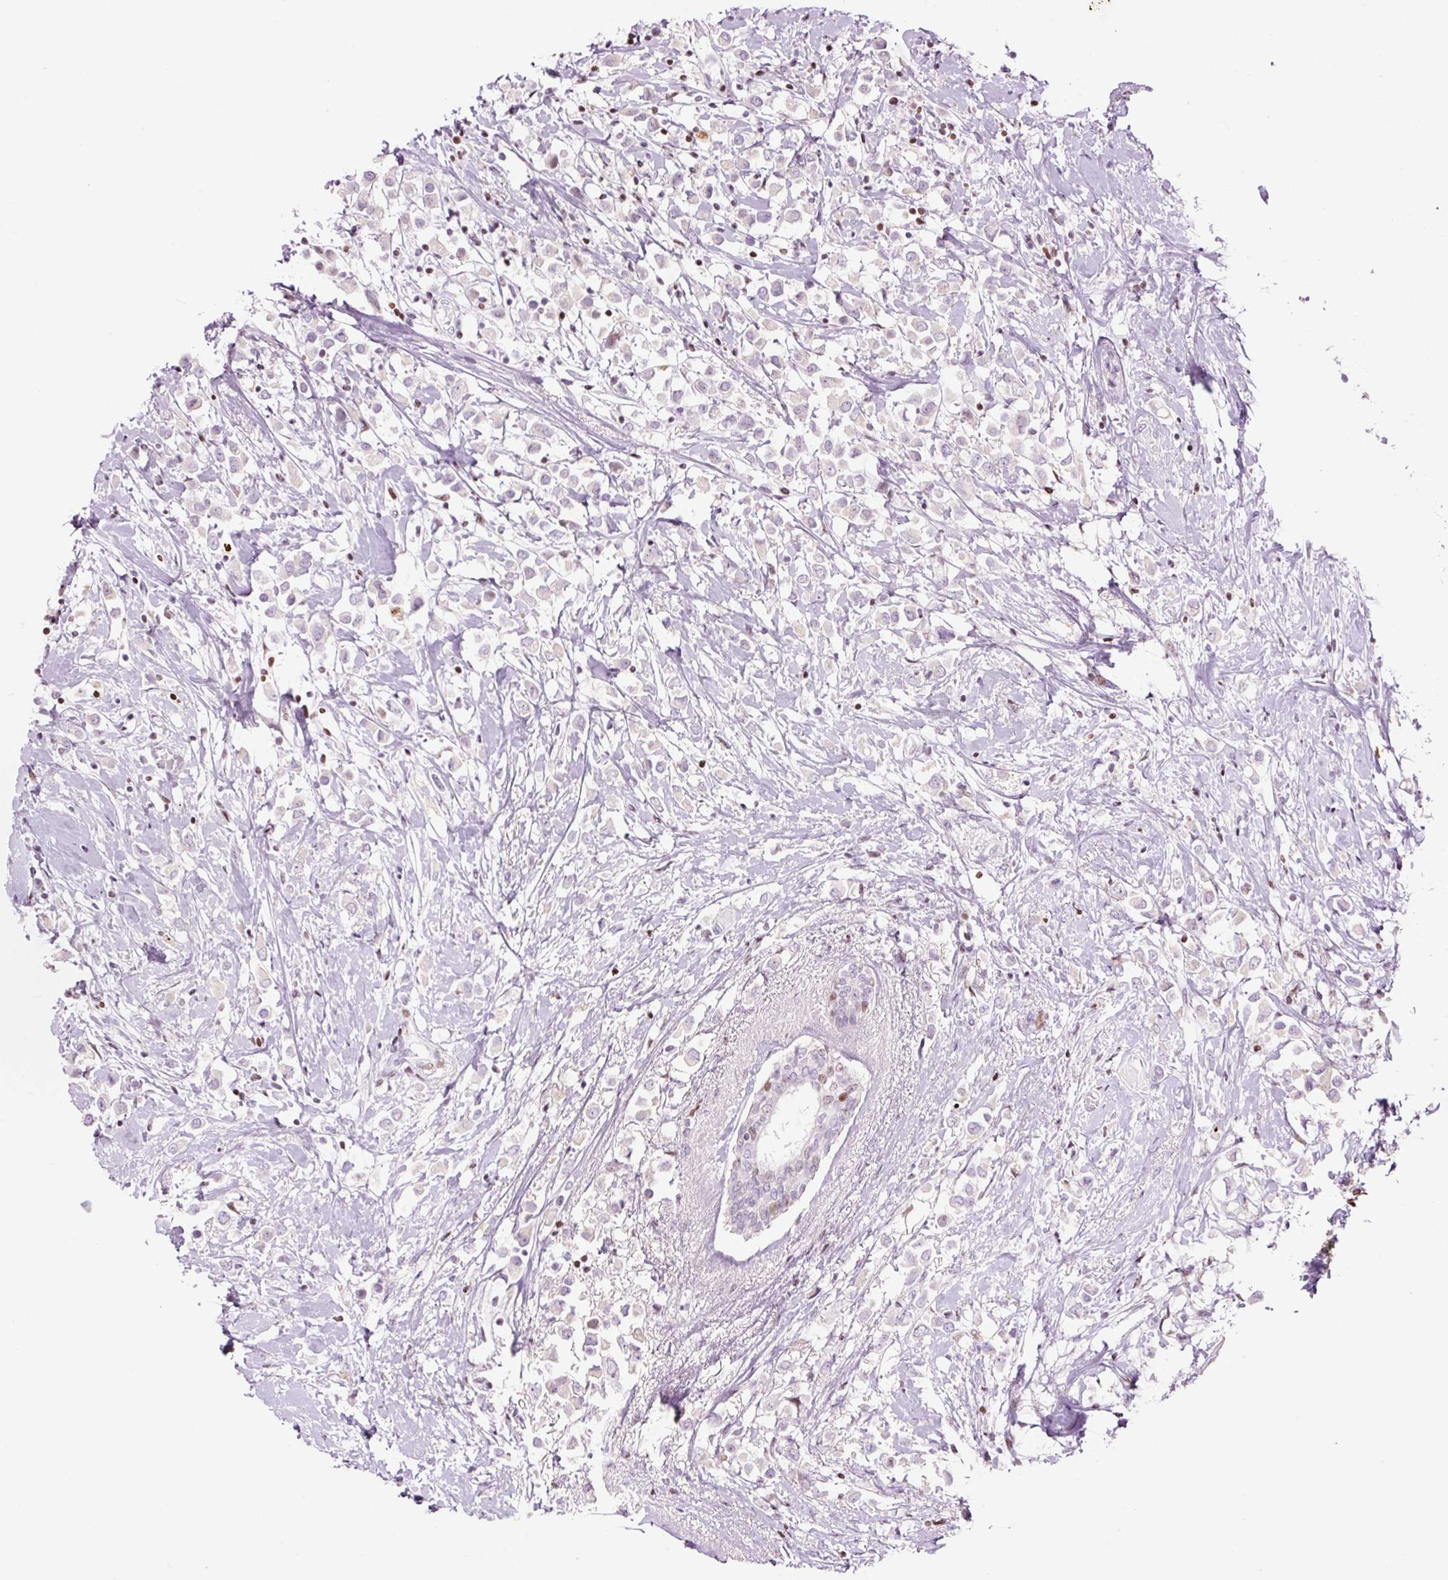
{"staining": {"intensity": "moderate", "quantity": "<25%", "location": "nuclear"}, "tissue": "breast cancer", "cell_type": "Tumor cells", "image_type": "cancer", "snomed": [{"axis": "morphology", "description": "Duct carcinoma"}, {"axis": "topography", "description": "Breast"}], "caption": "Tumor cells exhibit low levels of moderate nuclear positivity in about <25% of cells in infiltrating ductal carcinoma (breast).", "gene": "TMEM177", "patient": {"sex": "female", "age": 61}}